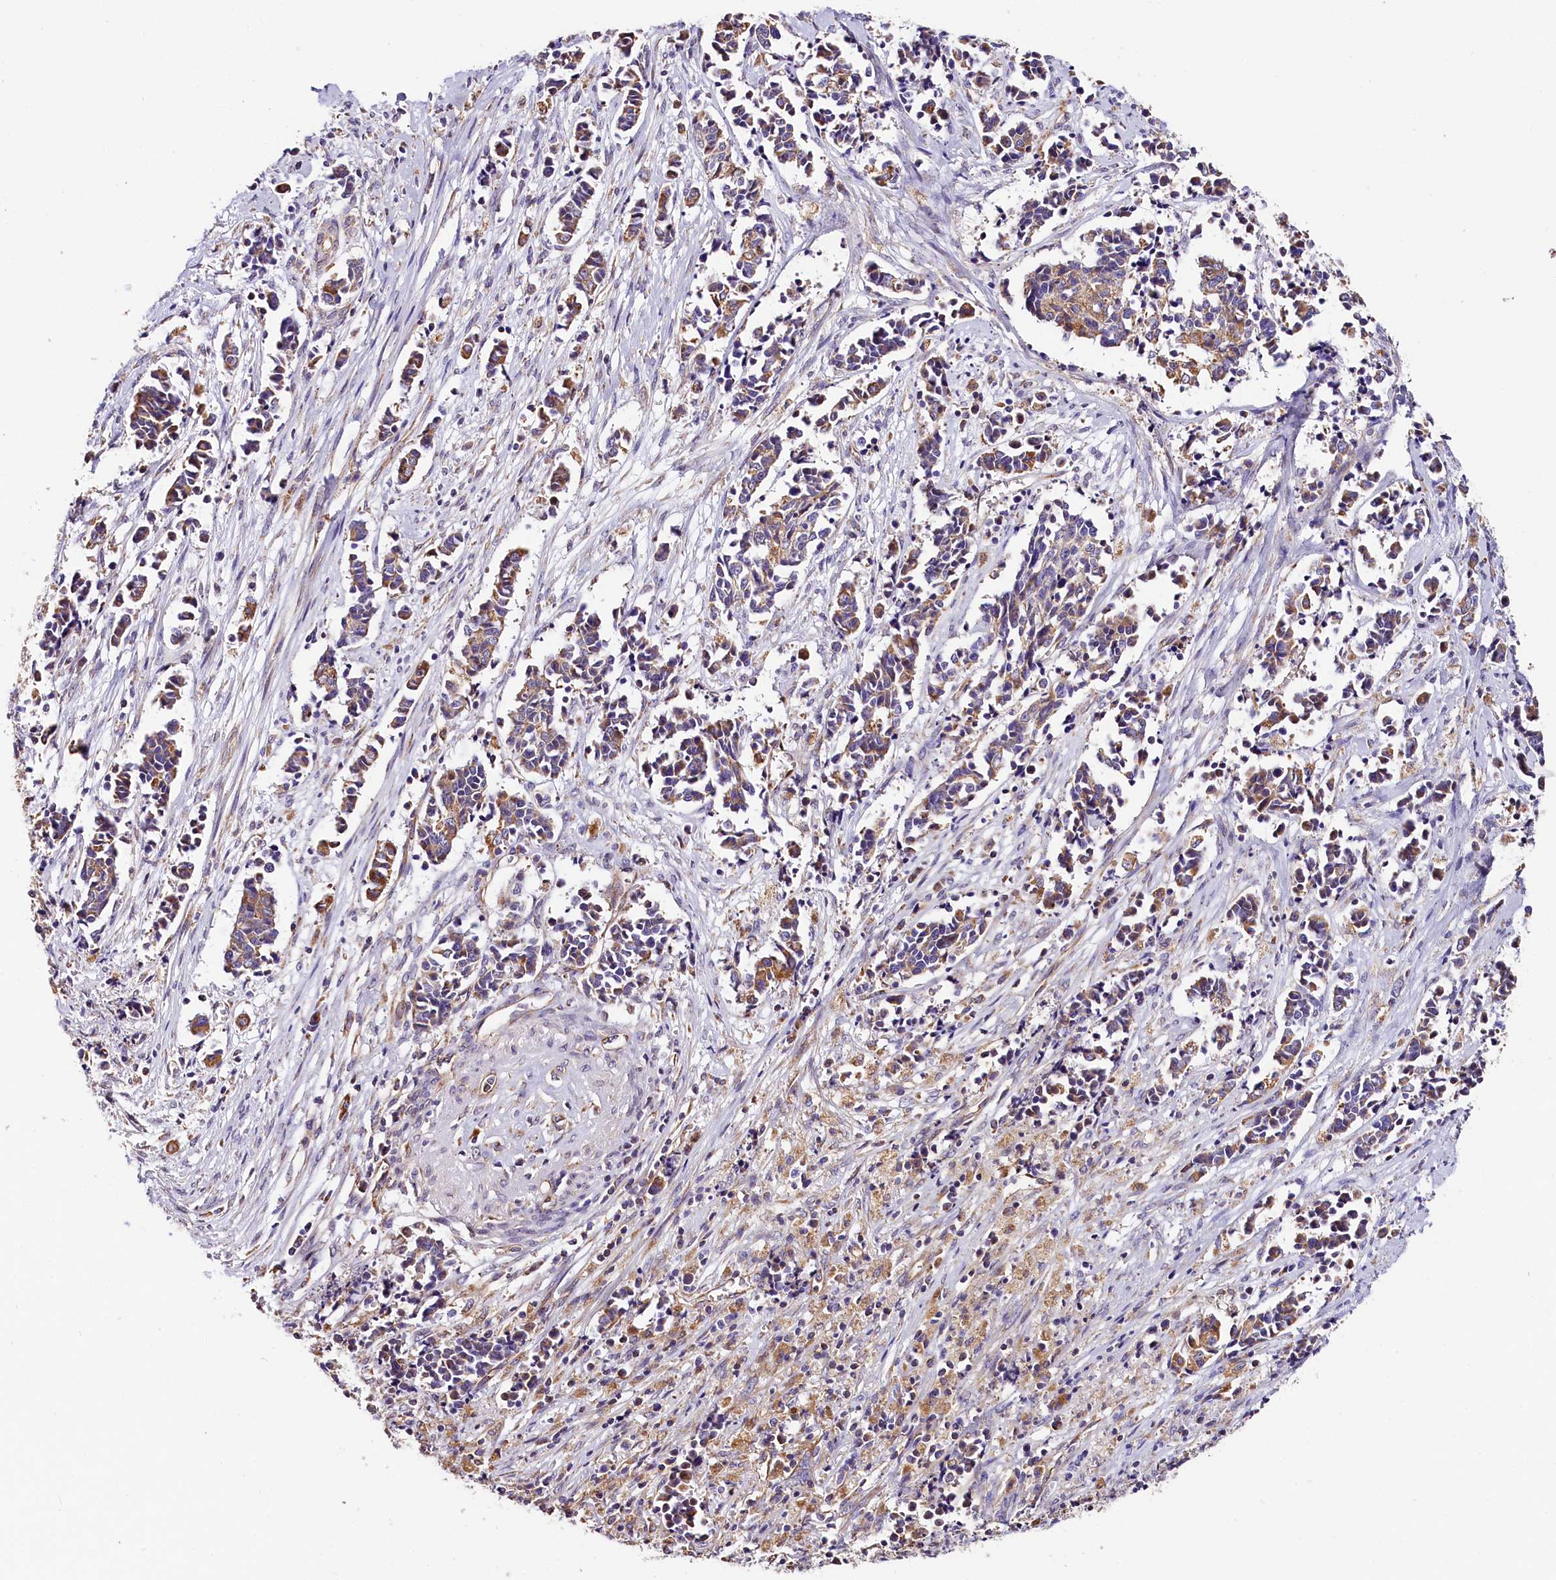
{"staining": {"intensity": "moderate", "quantity": ">75%", "location": "cytoplasmic/membranous"}, "tissue": "cervical cancer", "cell_type": "Tumor cells", "image_type": "cancer", "snomed": [{"axis": "morphology", "description": "Squamous cell carcinoma, NOS"}, {"axis": "topography", "description": "Cervix"}], "caption": "Brown immunohistochemical staining in cervical cancer (squamous cell carcinoma) demonstrates moderate cytoplasmic/membranous expression in about >75% of tumor cells.", "gene": "ACAA2", "patient": {"sex": "female", "age": 35}}